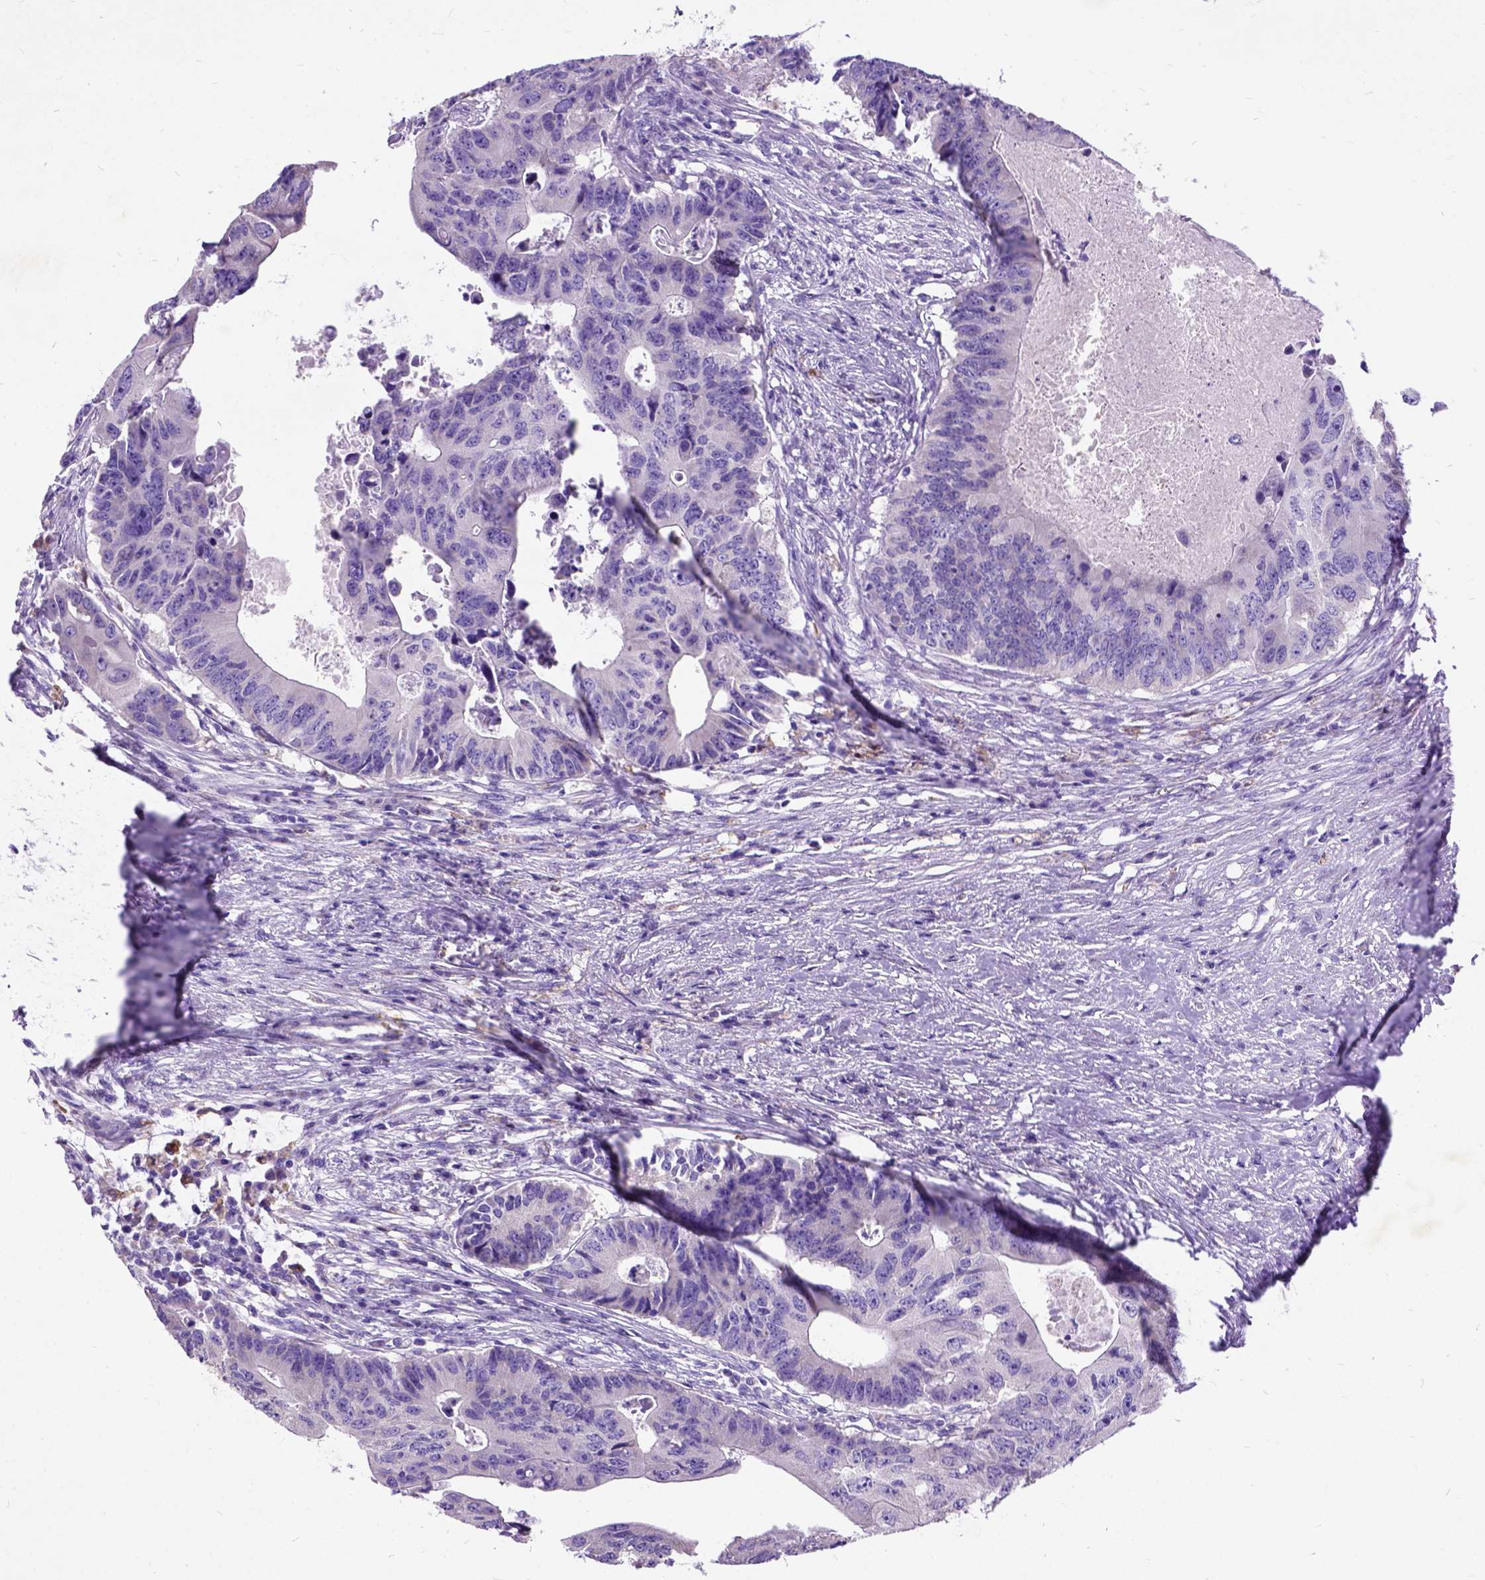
{"staining": {"intensity": "negative", "quantity": "none", "location": "none"}, "tissue": "colorectal cancer", "cell_type": "Tumor cells", "image_type": "cancer", "snomed": [{"axis": "morphology", "description": "Adenocarcinoma, NOS"}, {"axis": "topography", "description": "Colon"}], "caption": "Immunohistochemistry (IHC) micrograph of neoplastic tissue: human colorectal cancer (adenocarcinoma) stained with DAB (3,3'-diaminobenzidine) displays no significant protein positivity in tumor cells.", "gene": "CFAP54", "patient": {"sex": "male", "age": 71}}